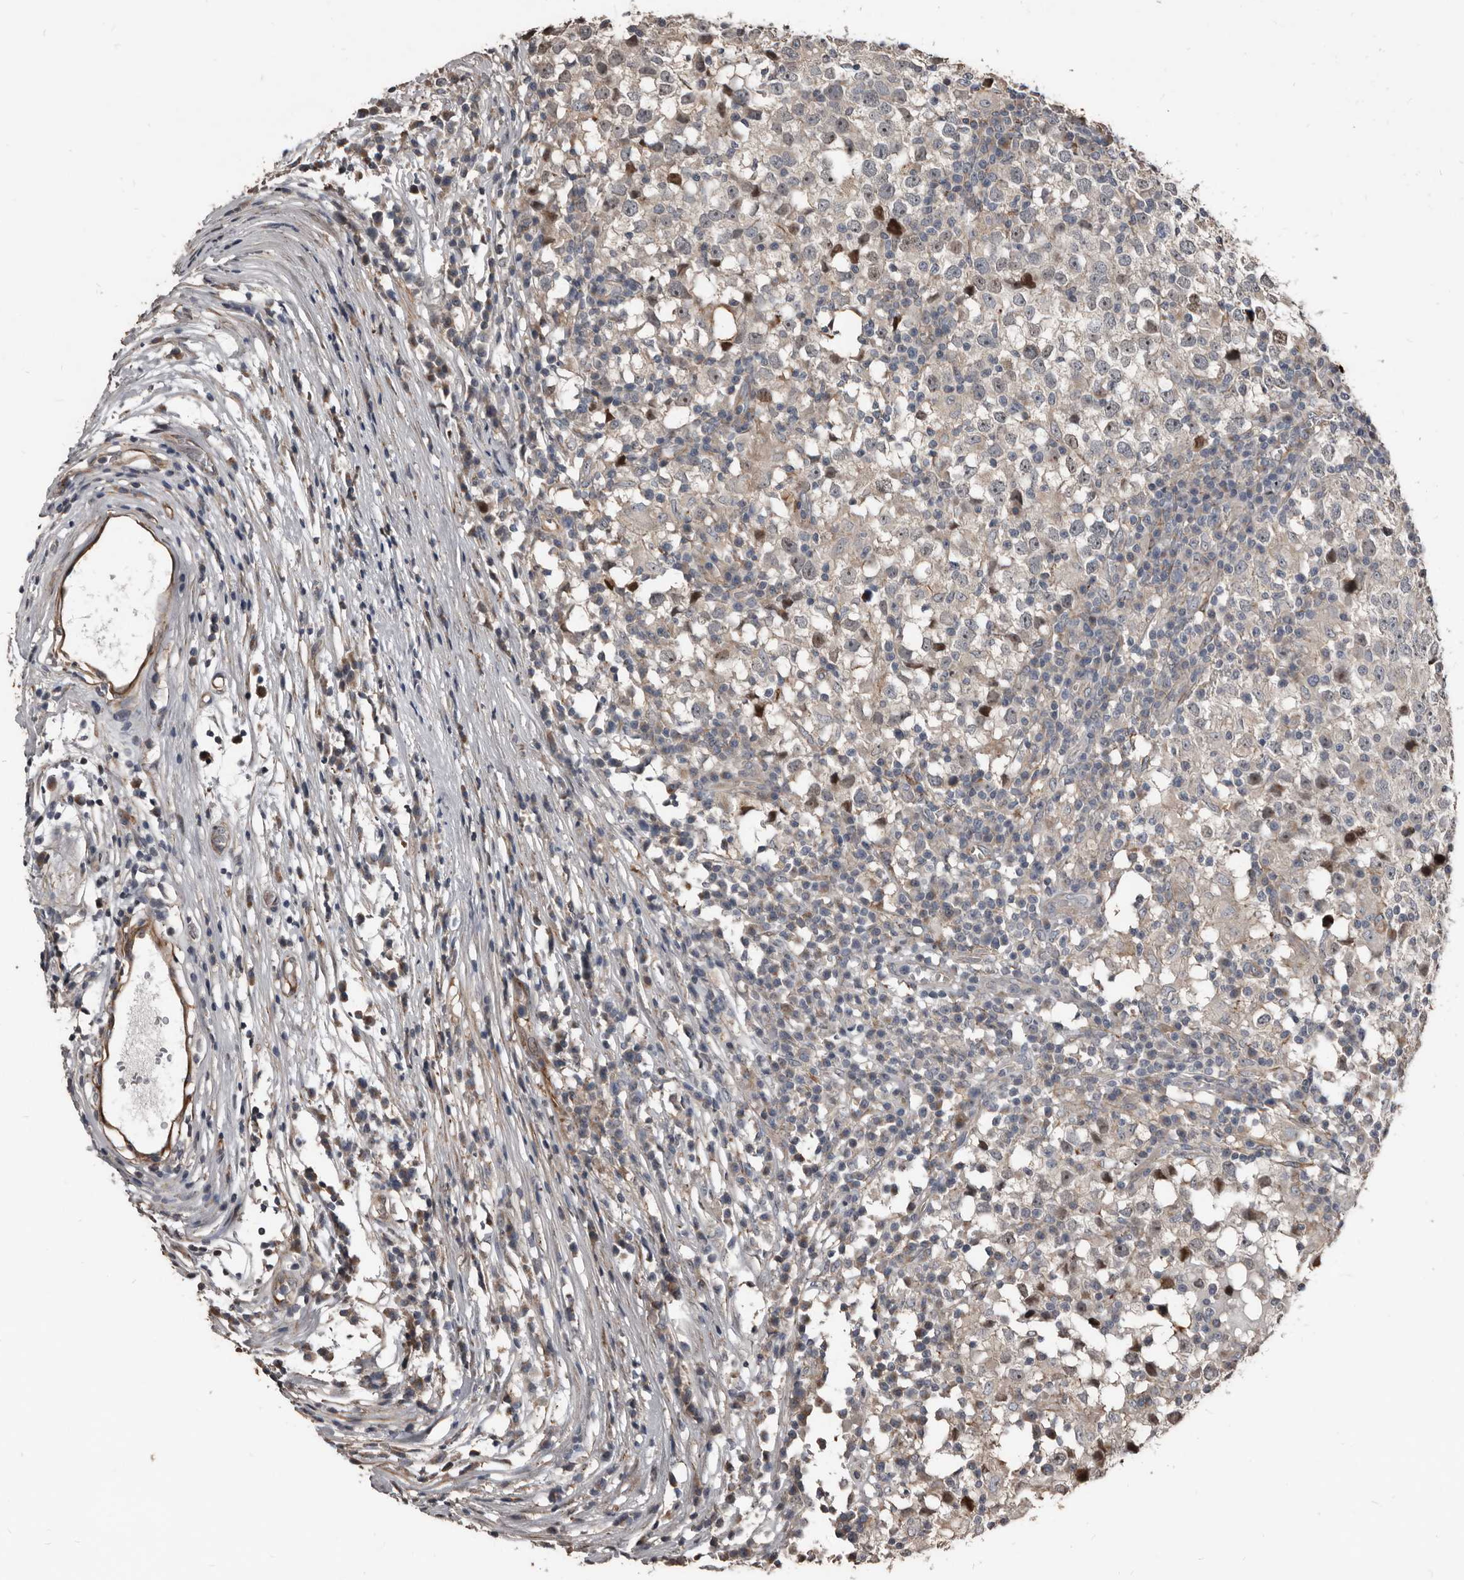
{"staining": {"intensity": "moderate", "quantity": "<25%", "location": "nuclear"}, "tissue": "testis cancer", "cell_type": "Tumor cells", "image_type": "cancer", "snomed": [{"axis": "morphology", "description": "Seminoma, NOS"}, {"axis": "topography", "description": "Testis"}], "caption": "Immunohistochemical staining of testis cancer demonstrates low levels of moderate nuclear protein positivity in about <25% of tumor cells.", "gene": "DHPS", "patient": {"sex": "male", "age": 65}}